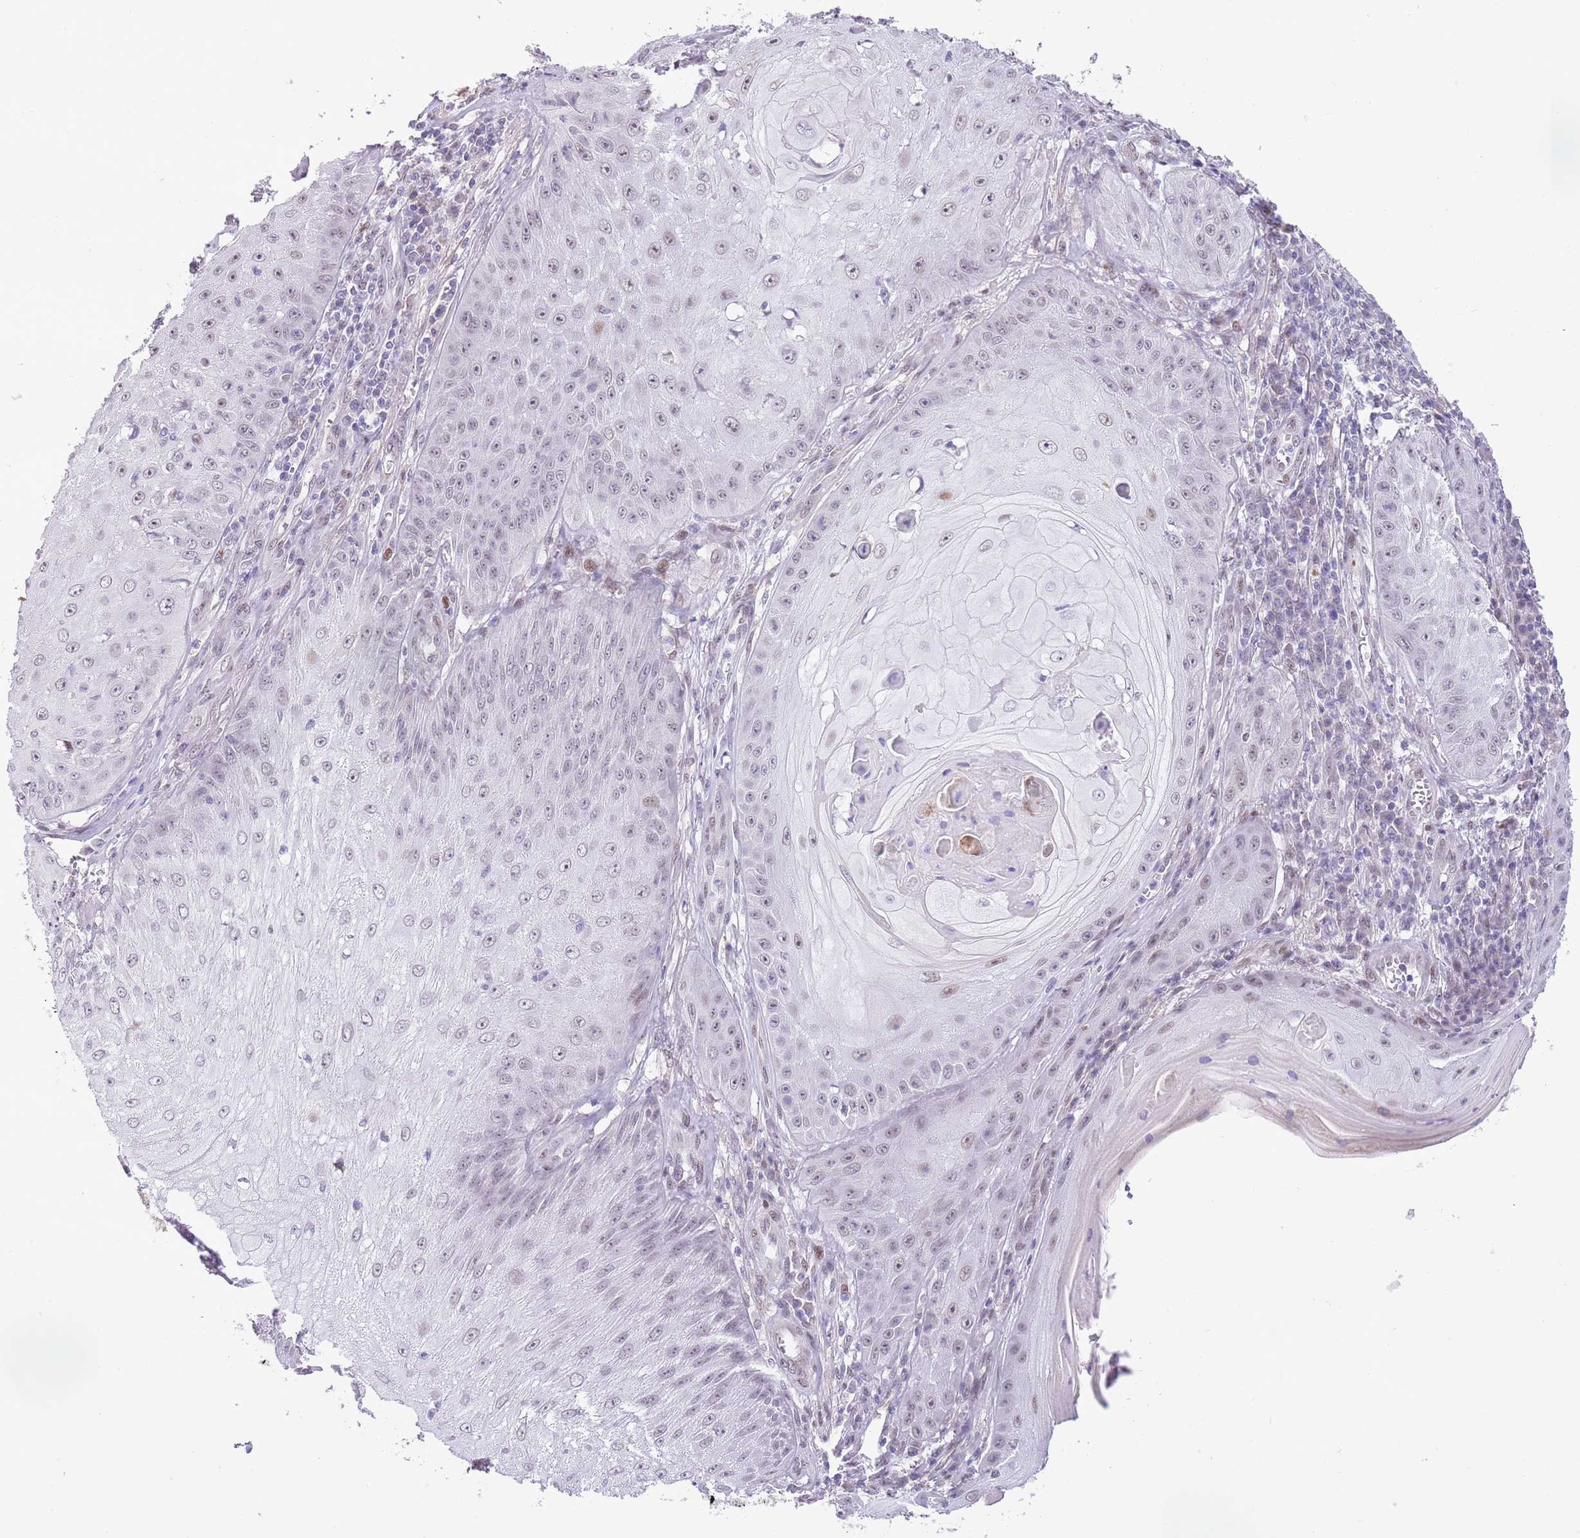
{"staining": {"intensity": "negative", "quantity": "none", "location": "none"}, "tissue": "skin cancer", "cell_type": "Tumor cells", "image_type": "cancer", "snomed": [{"axis": "morphology", "description": "Squamous cell carcinoma, NOS"}, {"axis": "topography", "description": "Skin"}], "caption": "Image shows no significant protein positivity in tumor cells of skin cancer. (DAB (3,3'-diaminobenzidine) immunohistochemistry (IHC) with hematoxylin counter stain).", "gene": "NACC2", "patient": {"sex": "male", "age": 70}}